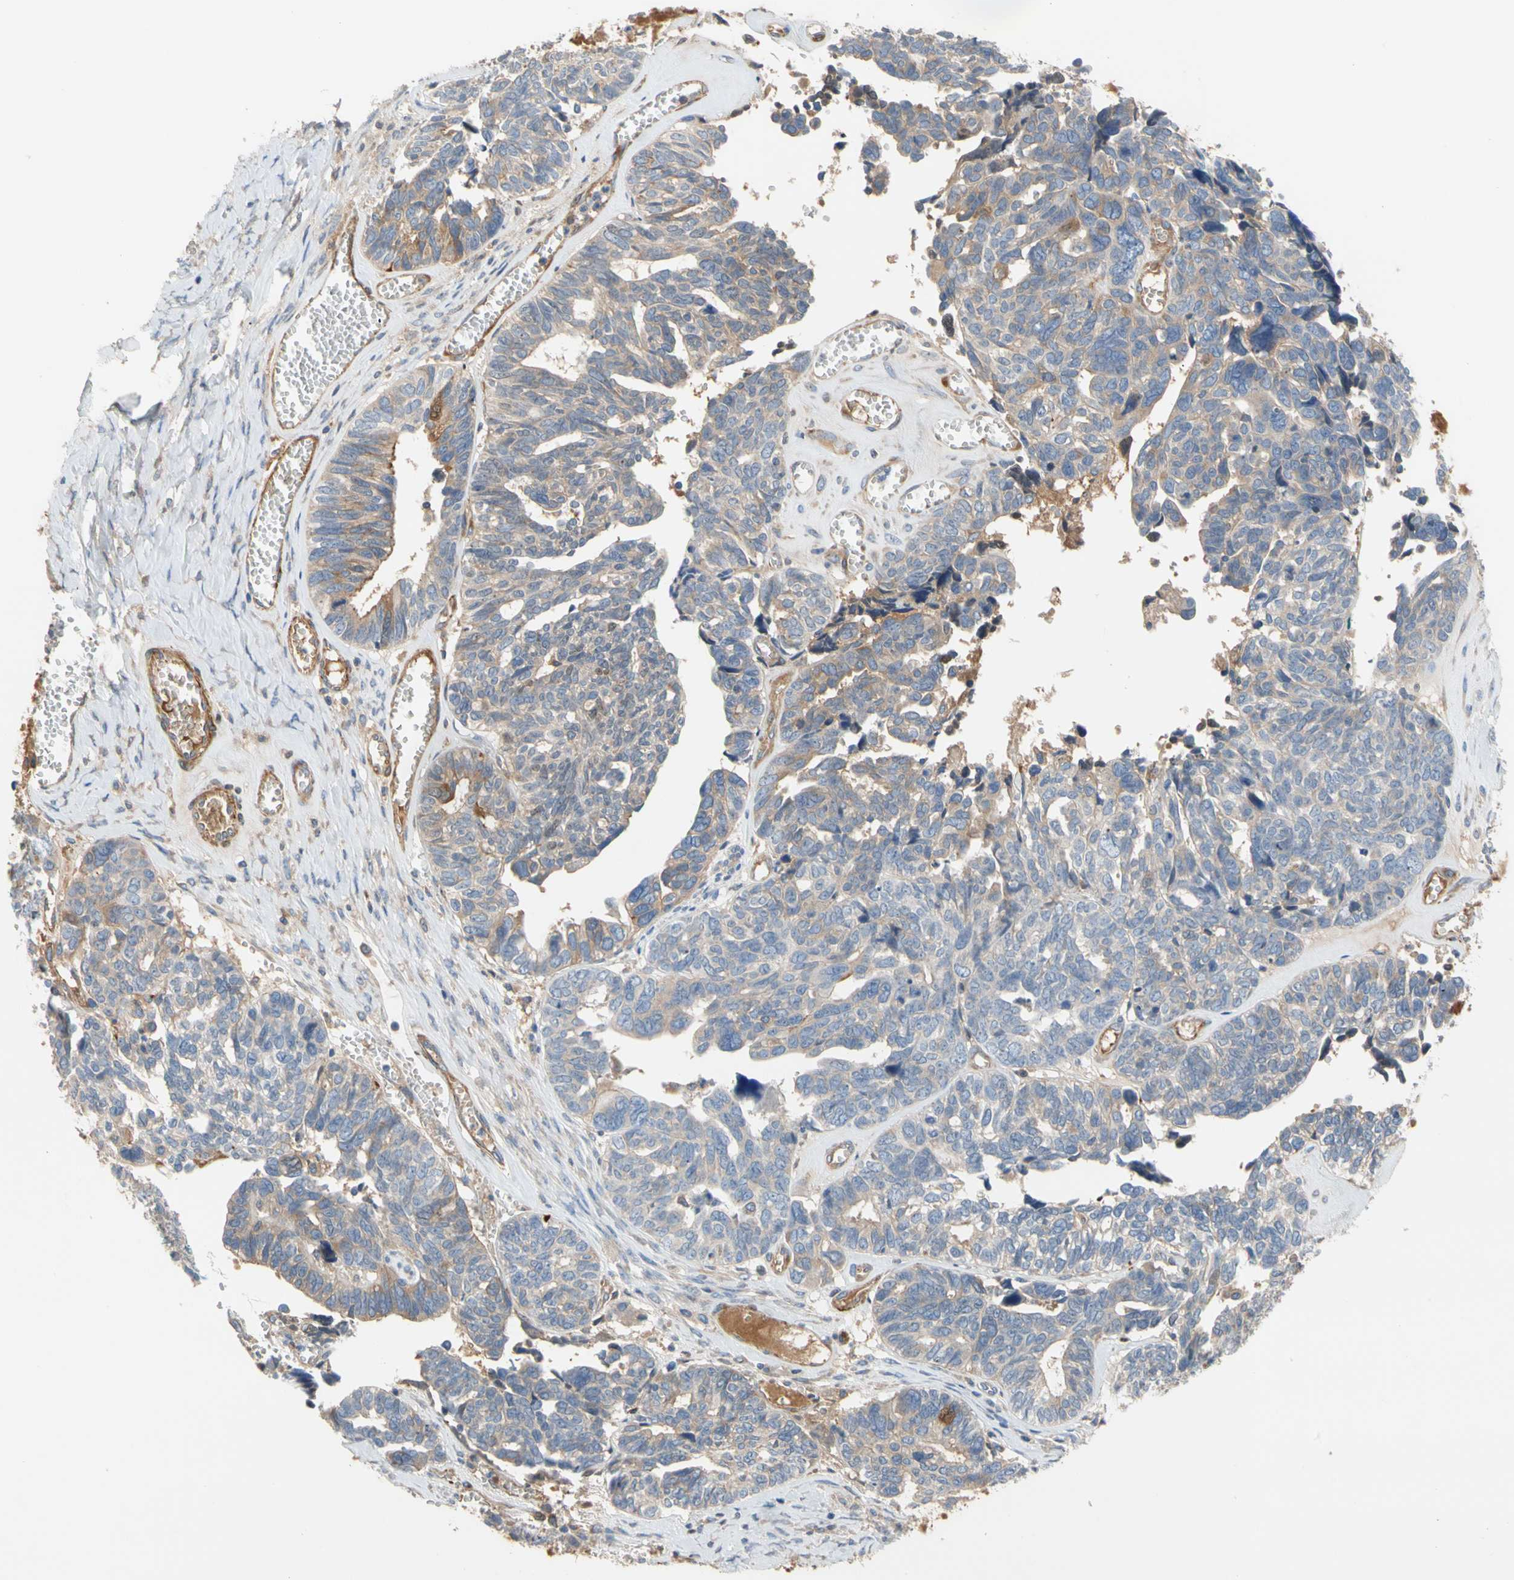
{"staining": {"intensity": "moderate", "quantity": "25%-75%", "location": "cytoplasmic/membranous"}, "tissue": "ovarian cancer", "cell_type": "Tumor cells", "image_type": "cancer", "snomed": [{"axis": "morphology", "description": "Cystadenocarcinoma, serous, NOS"}, {"axis": "topography", "description": "Ovary"}], "caption": "This is a photomicrograph of immunohistochemistry (IHC) staining of ovarian cancer, which shows moderate expression in the cytoplasmic/membranous of tumor cells.", "gene": "ENTREP3", "patient": {"sex": "female", "age": 79}}